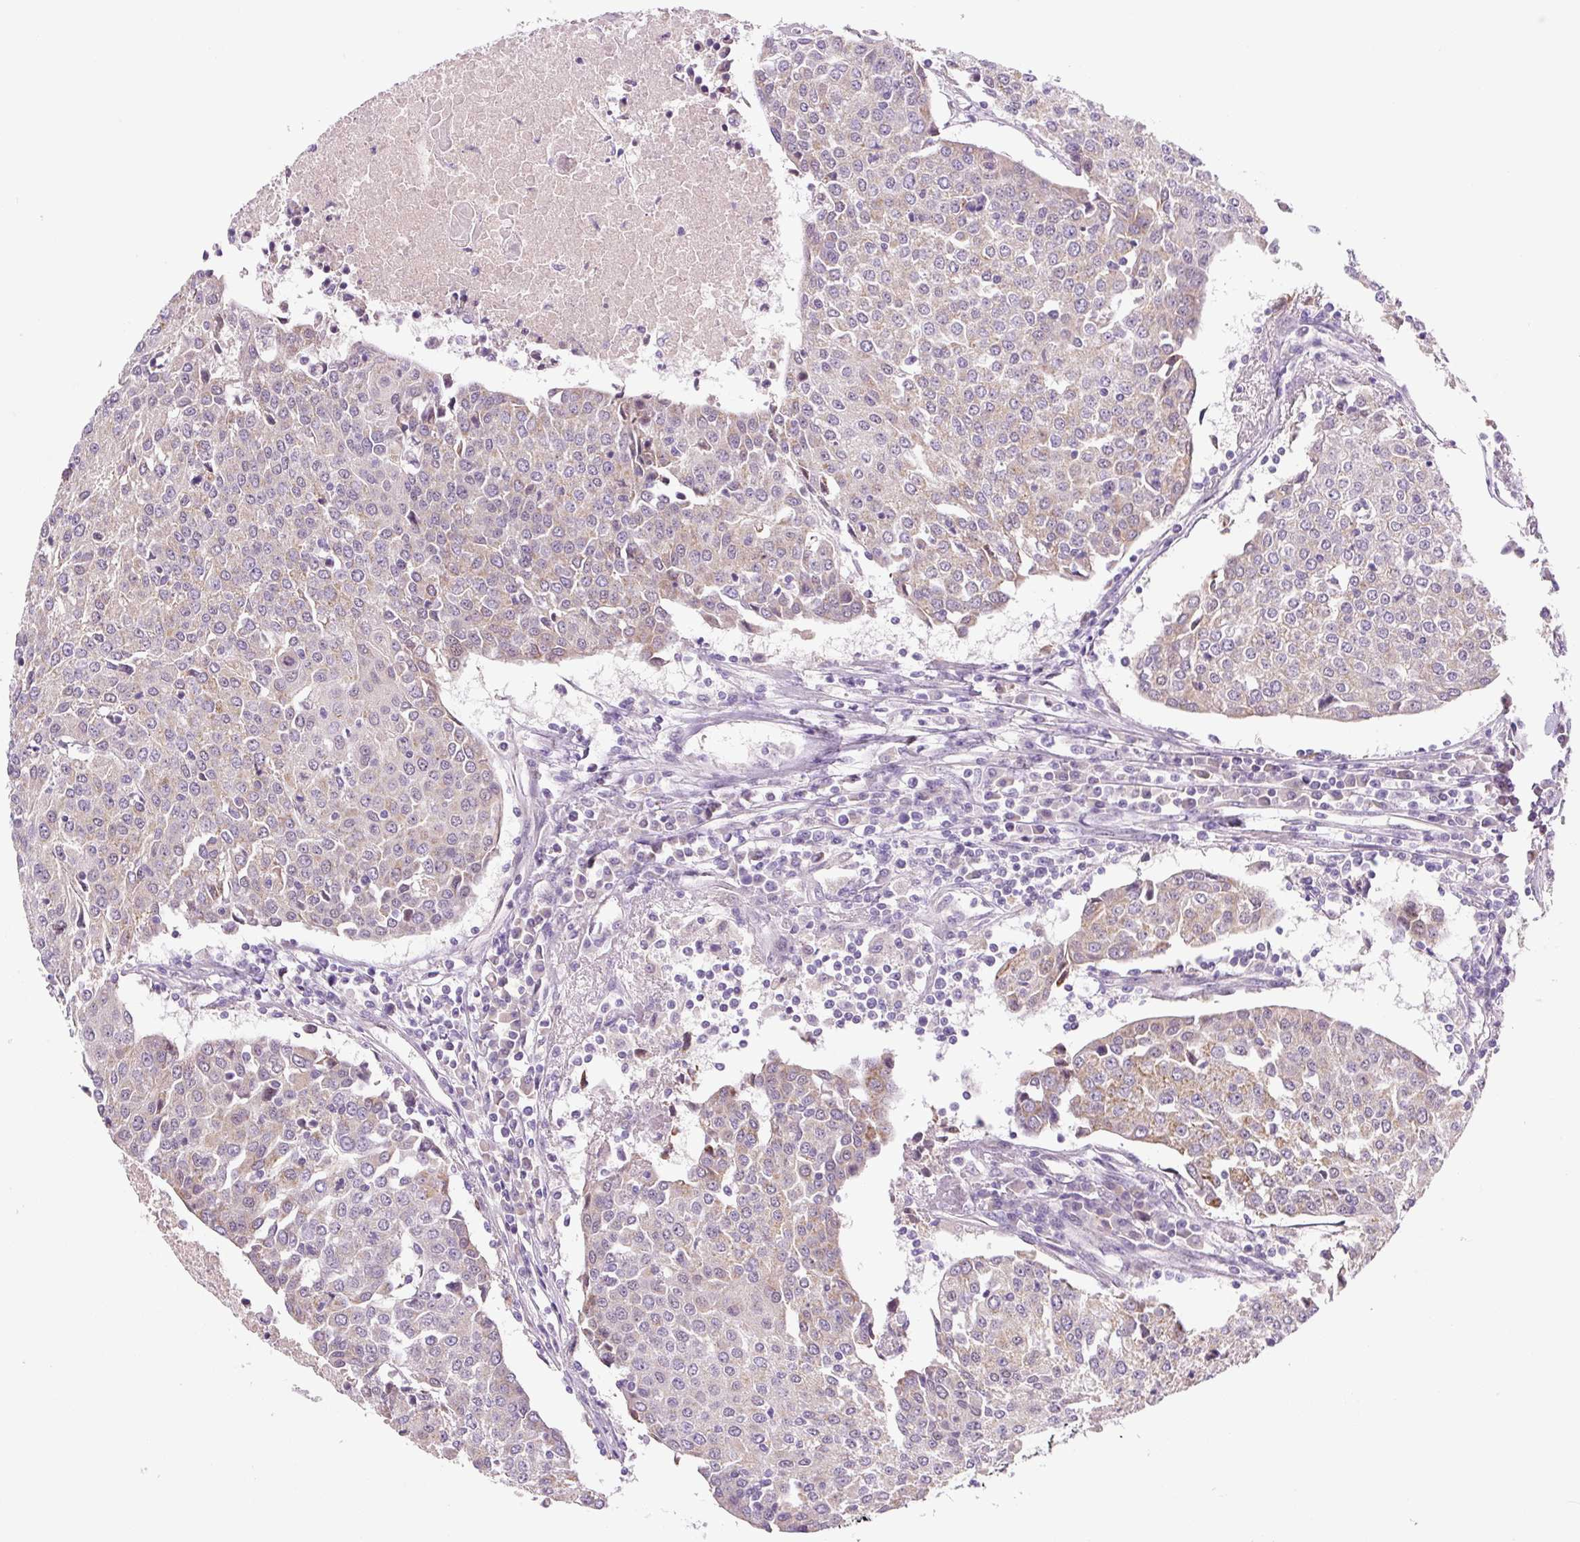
{"staining": {"intensity": "weak", "quantity": "<25%", "location": "cytoplasmic/membranous"}, "tissue": "urothelial cancer", "cell_type": "Tumor cells", "image_type": "cancer", "snomed": [{"axis": "morphology", "description": "Urothelial carcinoma, High grade"}, {"axis": "topography", "description": "Urinary bladder"}], "caption": "Immunohistochemistry (IHC) micrograph of neoplastic tissue: human urothelial cancer stained with DAB (3,3'-diaminobenzidine) reveals no significant protein expression in tumor cells. Nuclei are stained in blue.", "gene": "PRKAA2", "patient": {"sex": "female", "age": 85}}